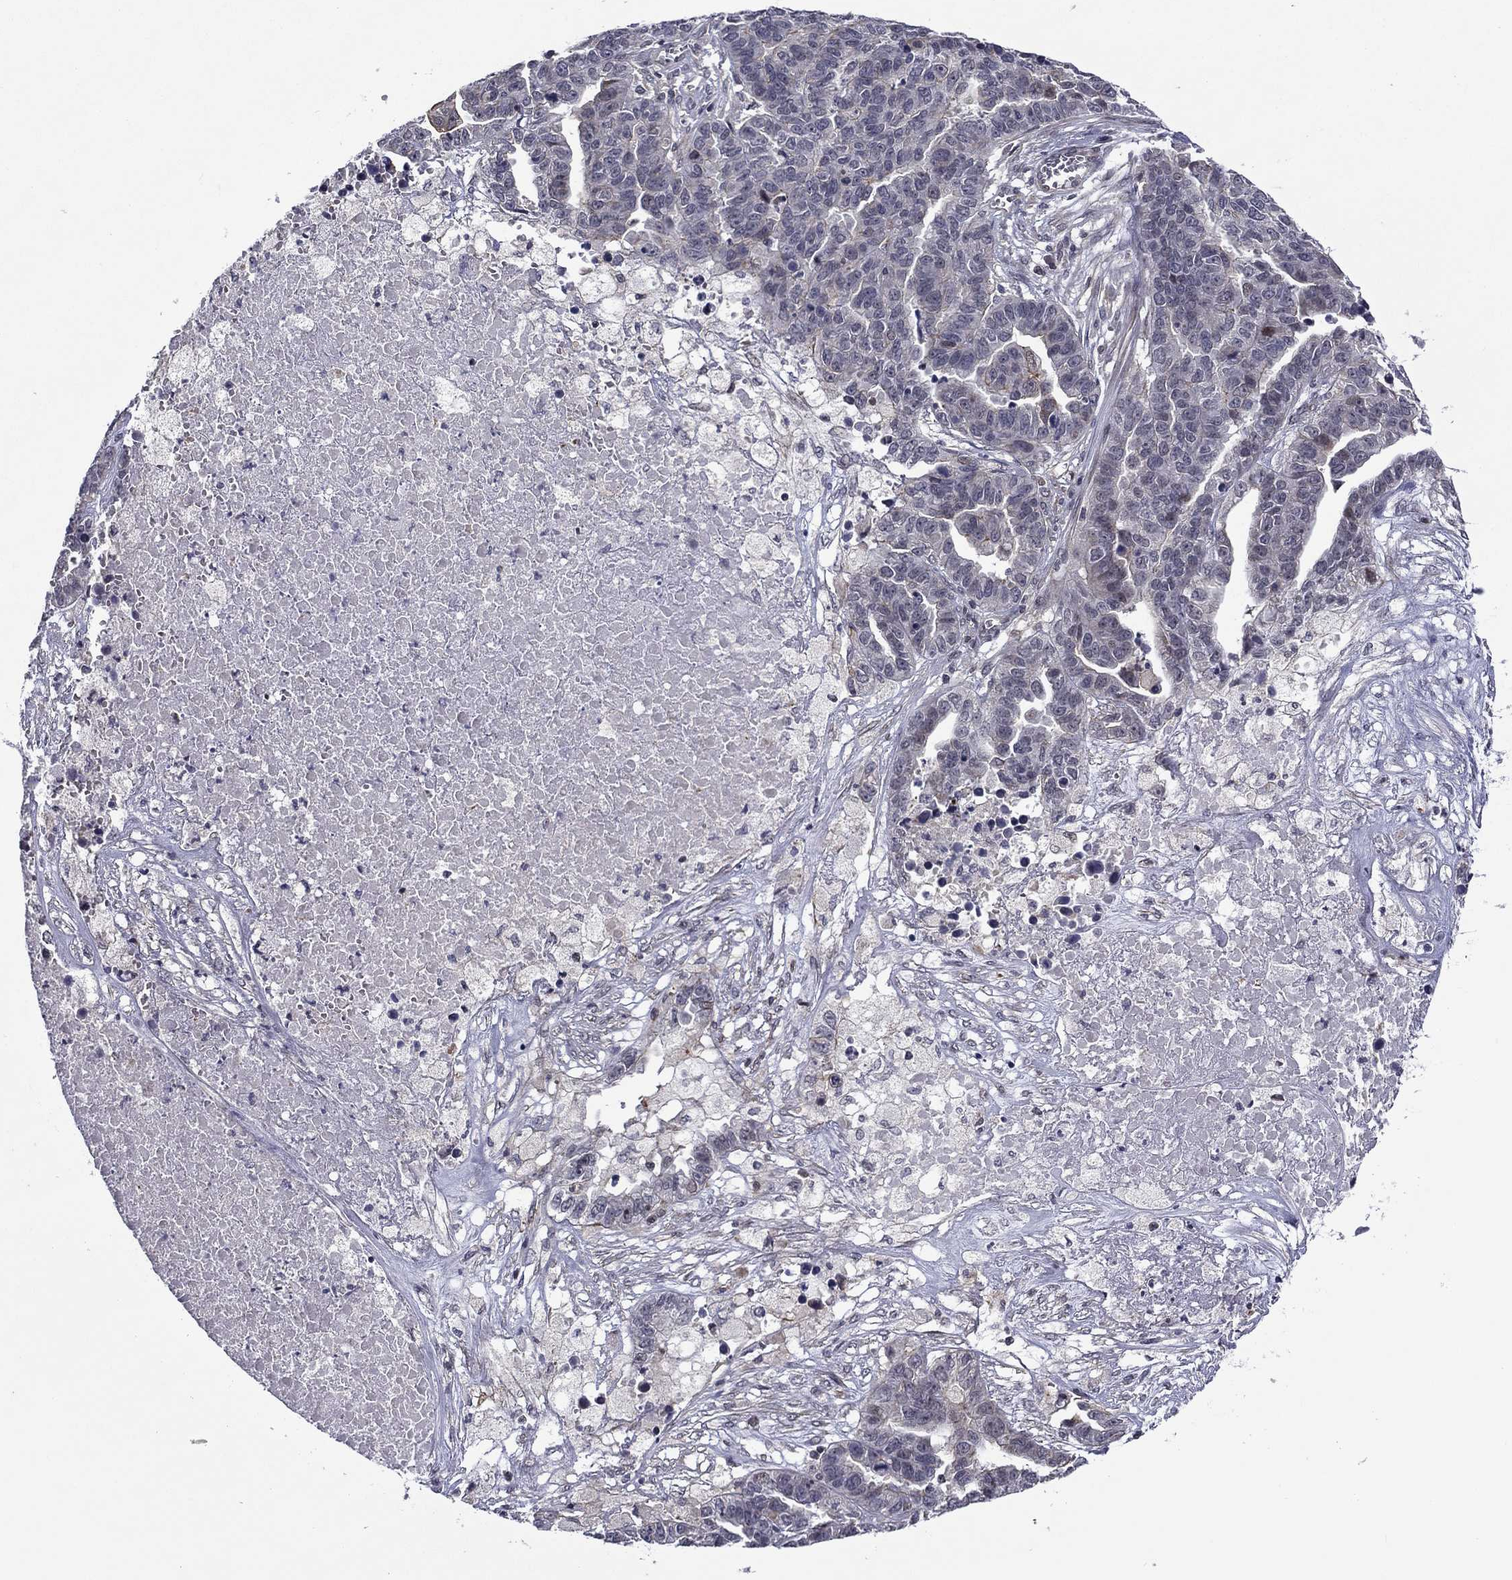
{"staining": {"intensity": "negative", "quantity": "none", "location": "none"}, "tissue": "ovarian cancer", "cell_type": "Tumor cells", "image_type": "cancer", "snomed": [{"axis": "morphology", "description": "Cystadenocarcinoma, serous, NOS"}, {"axis": "topography", "description": "Ovary"}], "caption": "Immunohistochemical staining of serous cystadenocarcinoma (ovarian) demonstrates no significant staining in tumor cells.", "gene": "B3GAT1", "patient": {"sex": "female", "age": 87}}